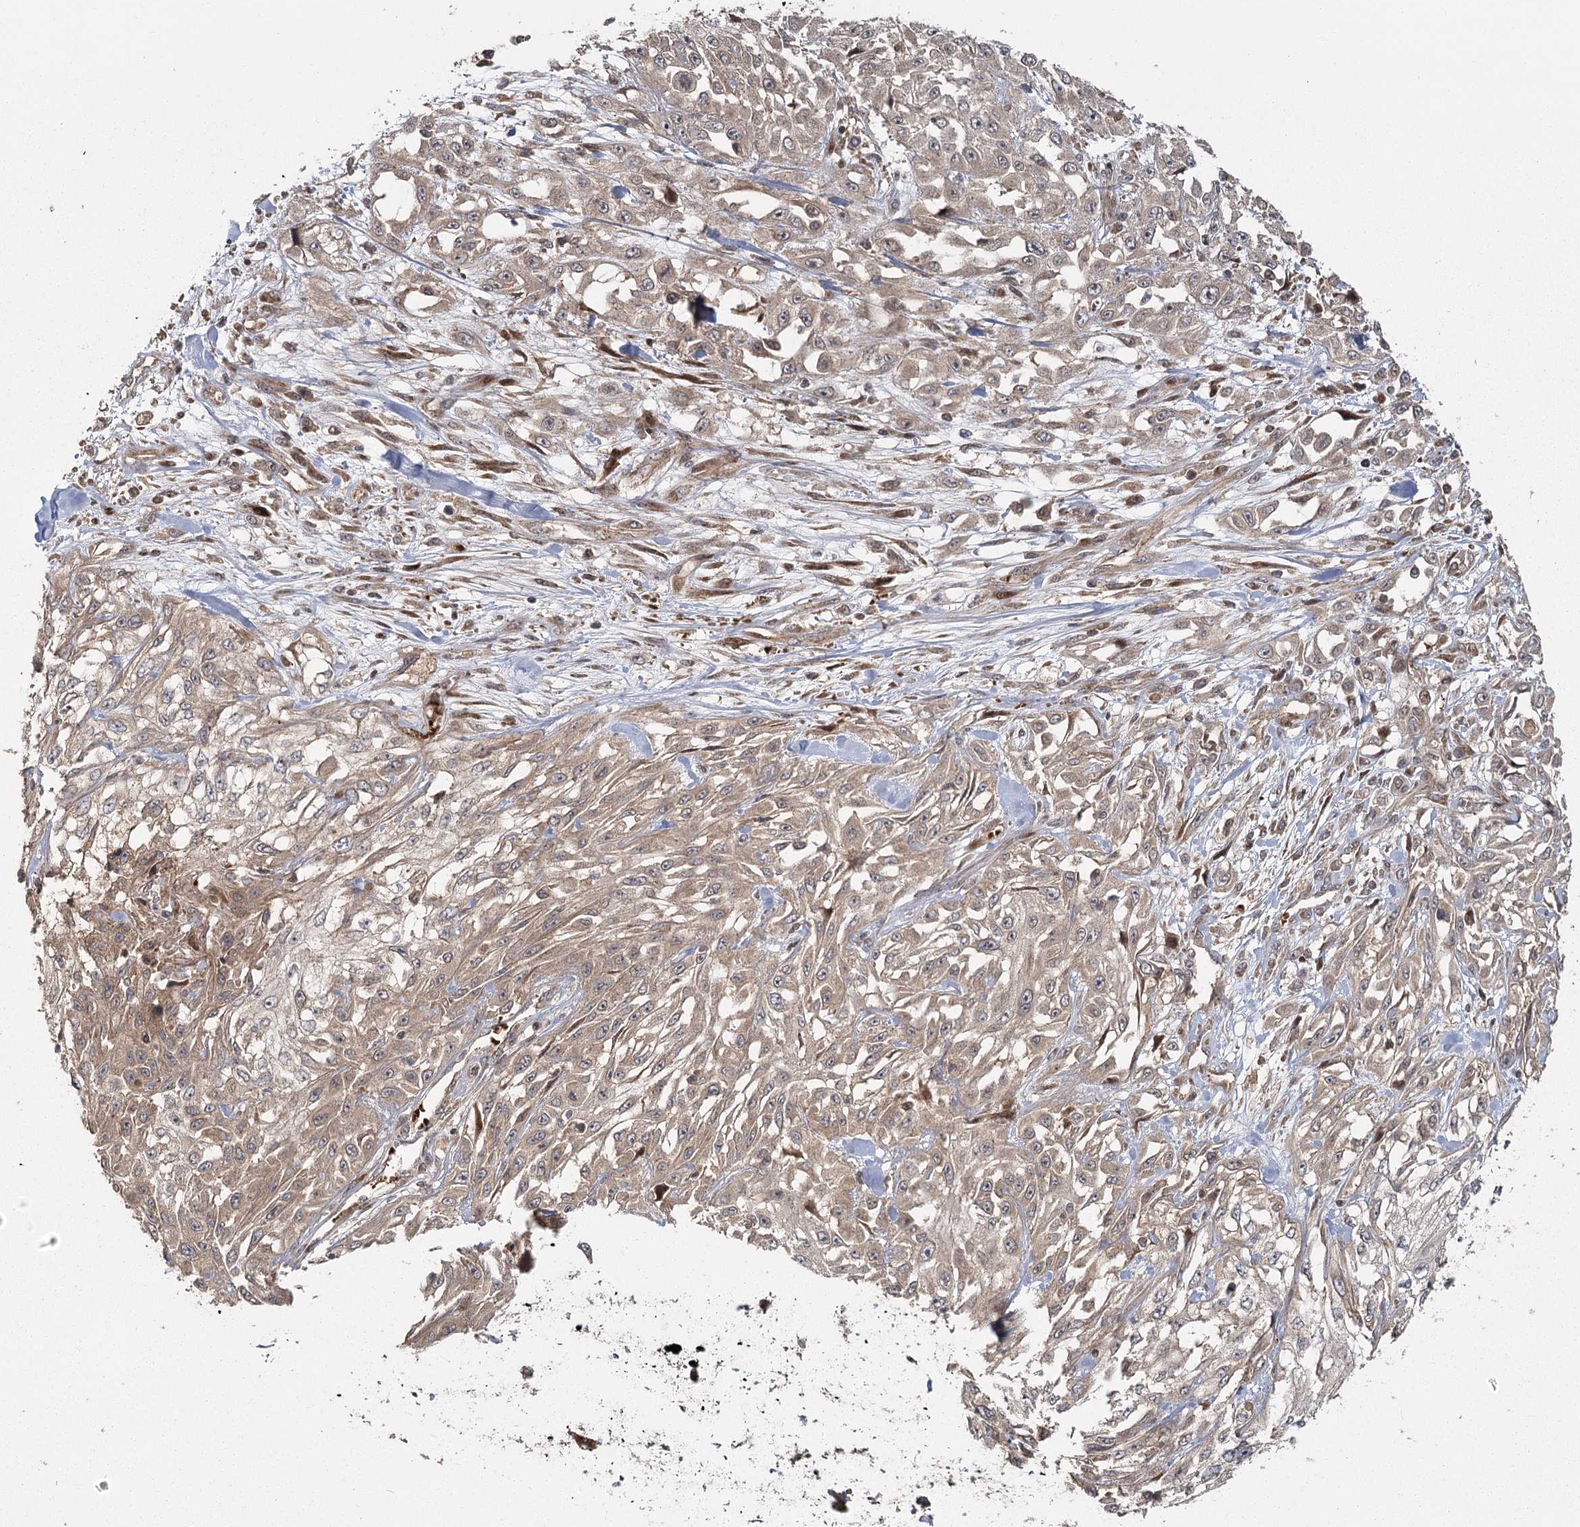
{"staining": {"intensity": "weak", "quantity": ">75%", "location": "cytoplasmic/membranous"}, "tissue": "skin cancer", "cell_type": "Tumor cells", "image_type": "cancer", "snomed": [{"axis": "morphology", "description": "Squamous cell carcinoma, NOS"}, {"axis": "morphology", "description": "Squamous cell carcinoma, metastatic, NOS"}, {"axis": "topography", "description": "Skin"}, {"axis": "topography", "description": "Lymph node"}], "caption": "Immunohistochemistry (IHC) image of neoplastic tissue: skin metastatic squamous cell carcinoma stained using IHC shows low levels of weak protein expression localized specifically in the cytoplasmic/membranous of tumor cells, appearing as a cytoplasmic/membranous brown color.", "gene": "RAPGEF6", "patient": {"sex": "male", "age": 75}}